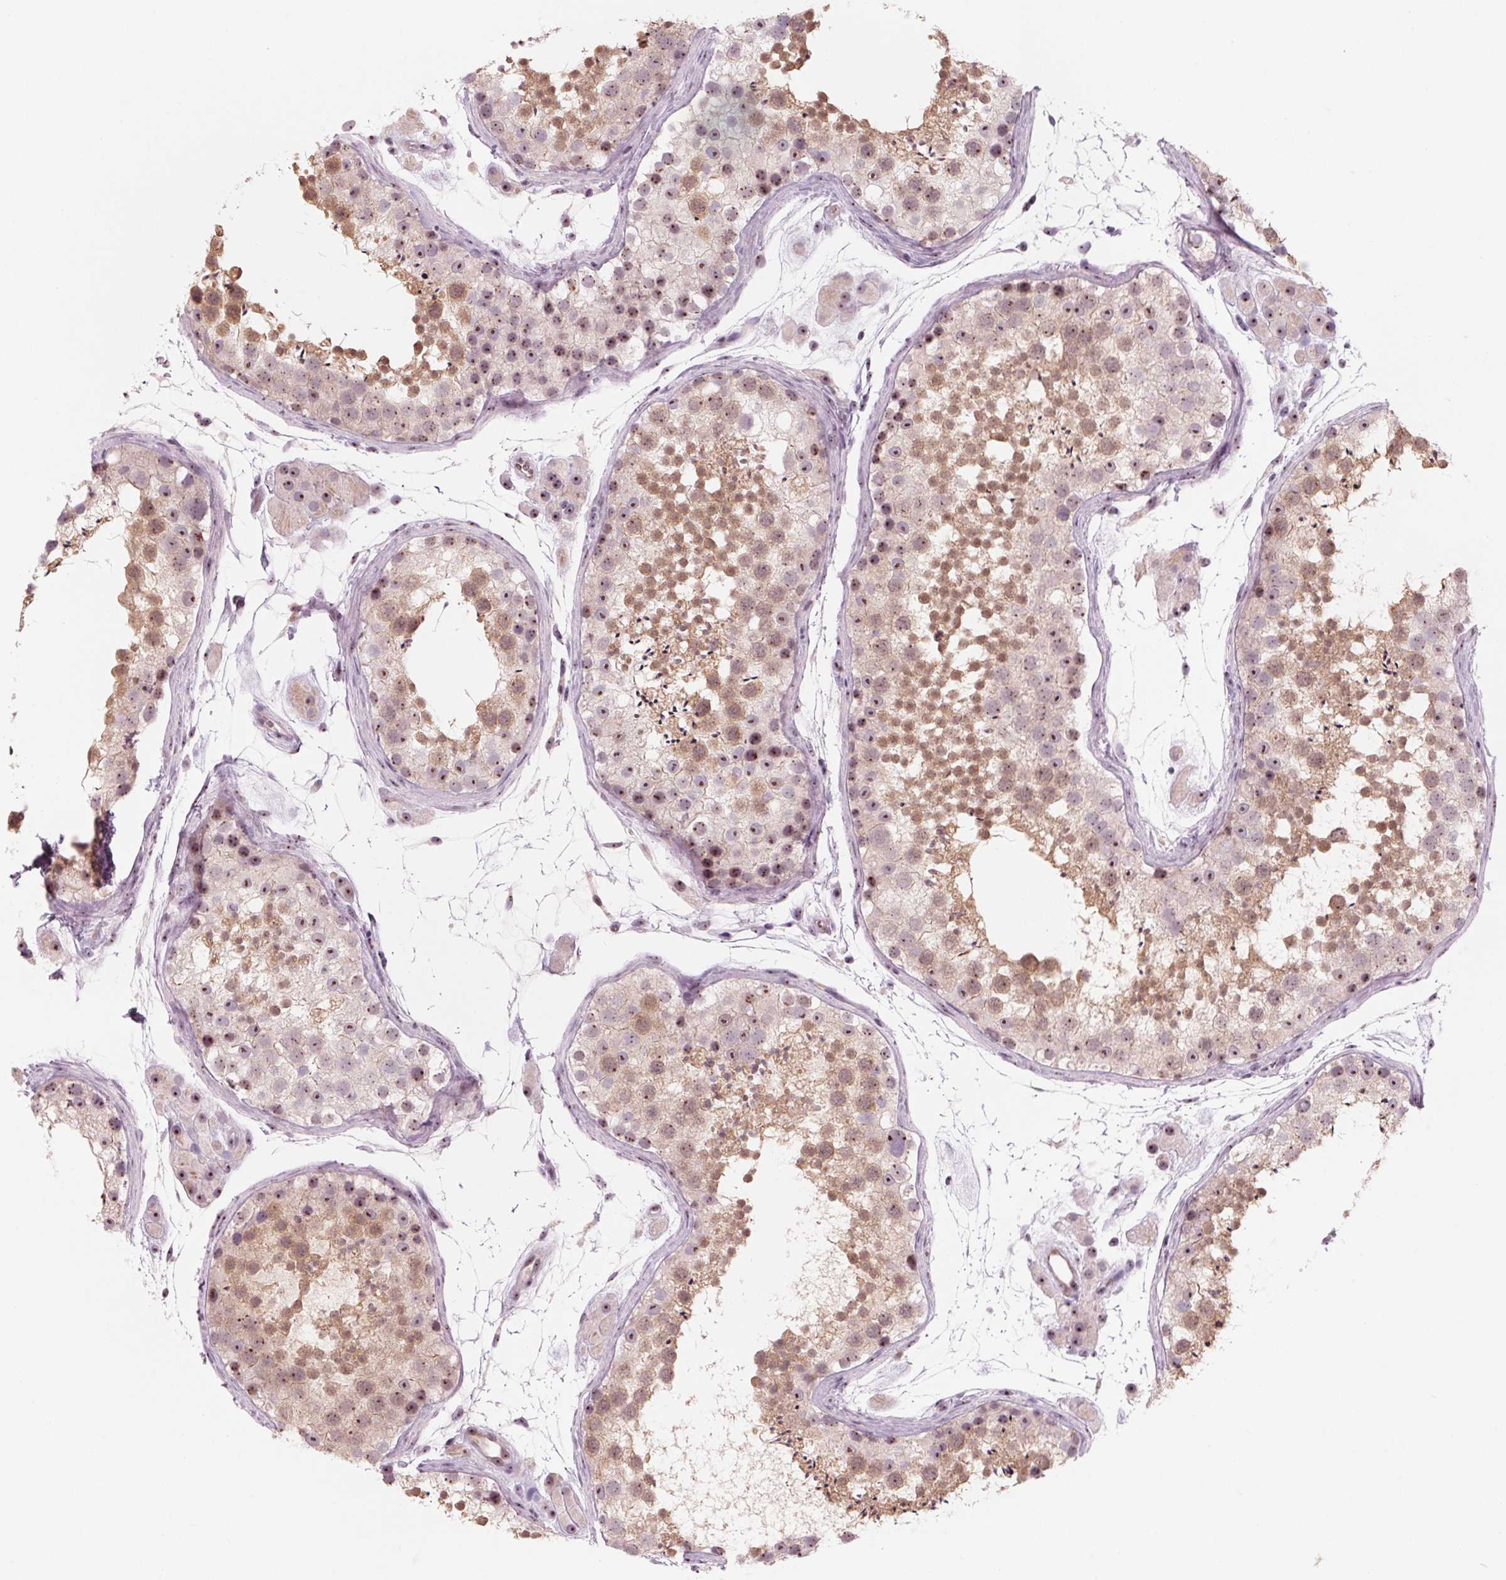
{"staining": {"intensity": "moderate", "quantity": ">75%", "location": "cytoplasmic/membranous,nuclear"}, "tissue": "testis", "cell_type": "Cells in seminiferous ducts", "image_type": "normal", "snomed": [{"axis": "morphology", "description": "Normal tissue, NOS"}, {"axis": "topography", "description": "Testis"}], "caption": "IHC (DAB (3,3'-diaminobenzidine)) staining of benign testis shows moderate cytoplasmic/membranous,nuclear protein staining in approximately >75% of cells in seminiferous ducts. (Stains: DAB (3,3'-diaminobenzidine) in brown, nuclei in blue, Microscopy: brightfield microscopy at high magnification).", "gene": "DNTTIP2", "patient": {"sex": "male", "age": 41}}